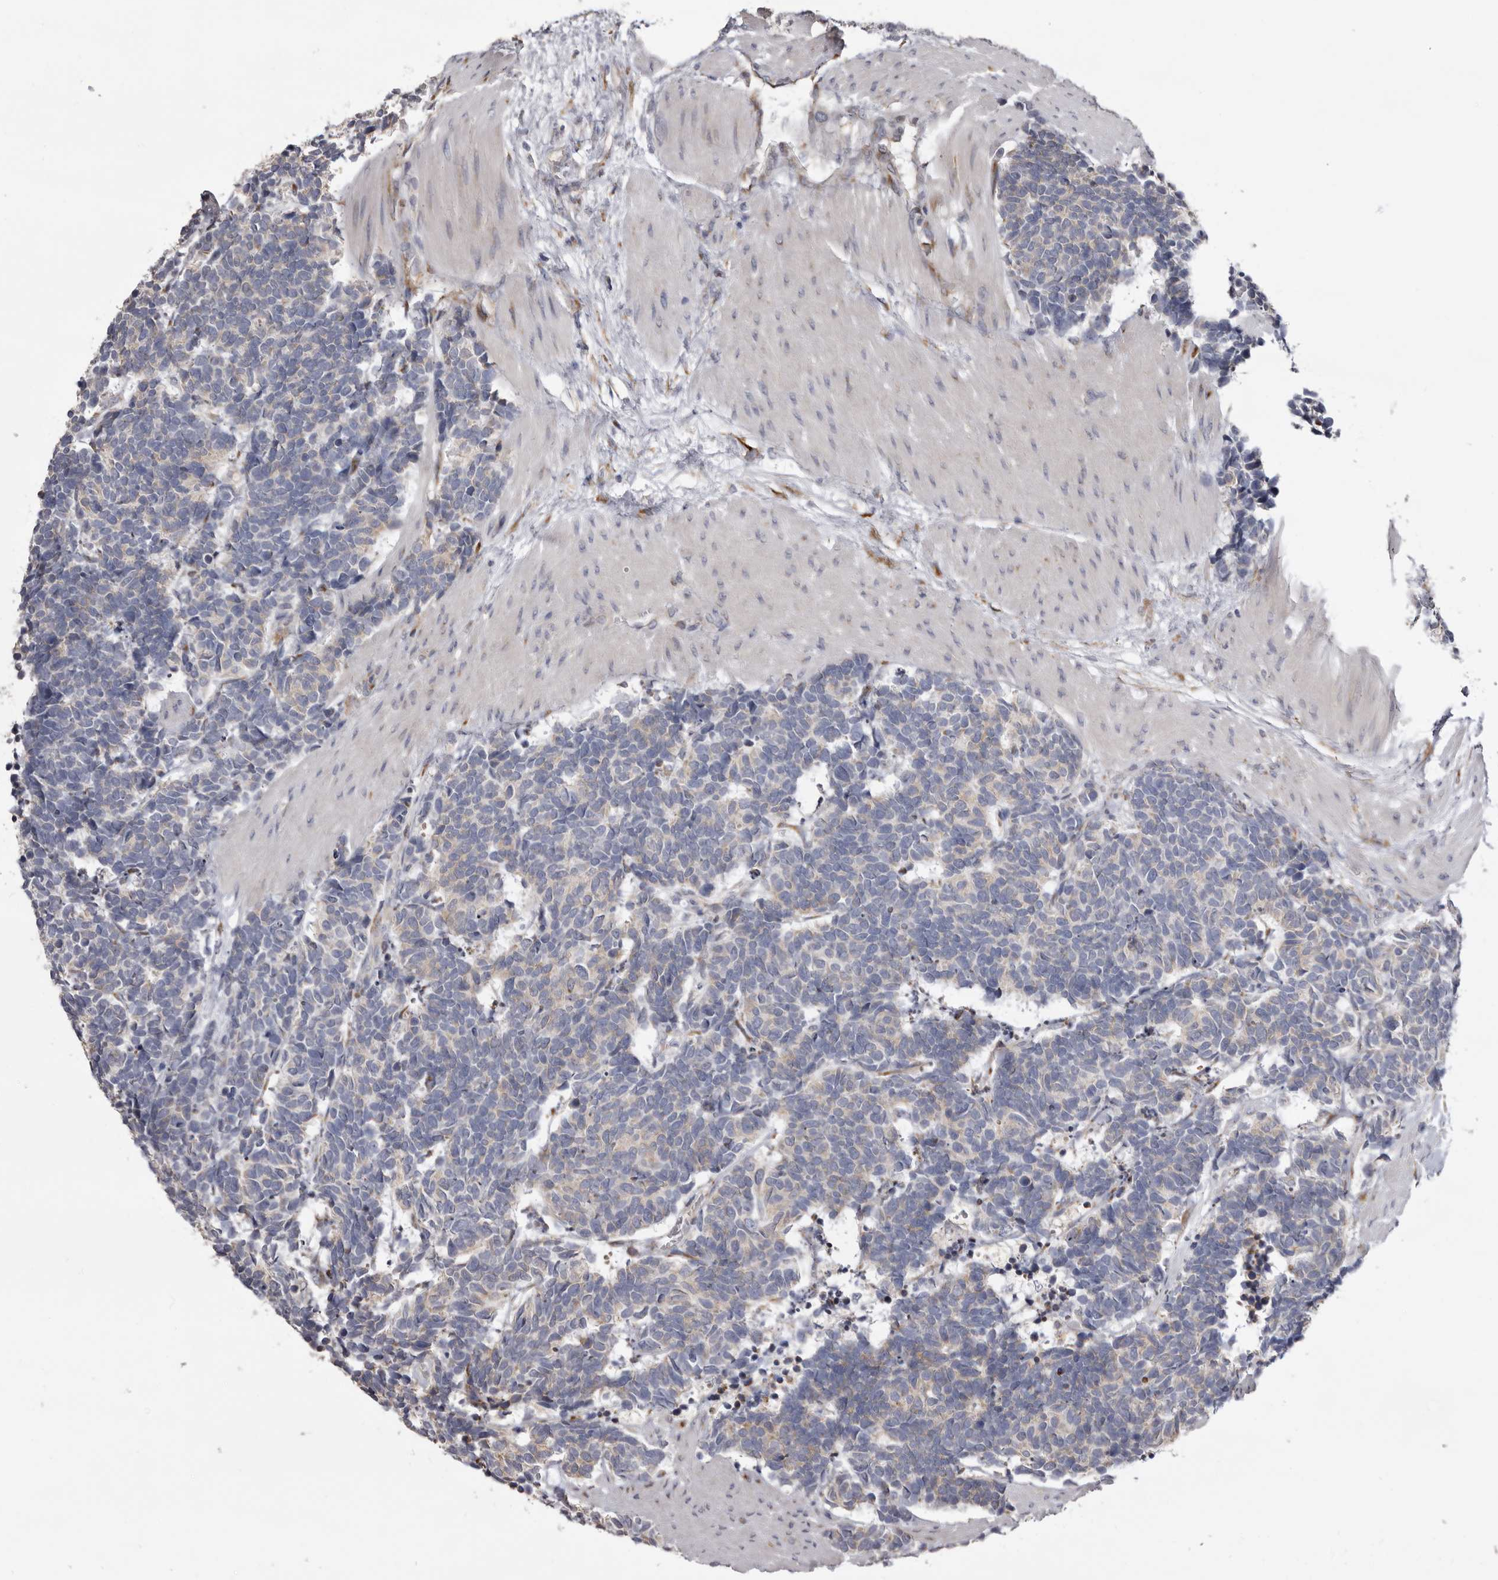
{"staining": {"intensity": "weak", "quantity": "<25%", "location": "cytoplasmic/membranous"}, "tissue": "carcinoid", "cell_type": "Tumor cells", "image_type": "cancer", "snomed": [{"axis": "morphology", "description": "Carcinoma, NOS"}, {"axis": "morphology", "description": "Carcinoid, malignant, NOS"}, {"axis": "topography", "description": "Urinary bladder"}], "caption": "This micrograph is of carcinoma stained with immunohistochemistry to label a protein in brown with the nuclei are counter-stained blue. There is no expression in tumor cells. (DAB (3,3'-diaminobenzidine) immunohistochemistry (IHC) visualized using brightfield microscopy, high magnification).", "gene": "PIGX", "patient": {"sex": "male", "age": 57}}